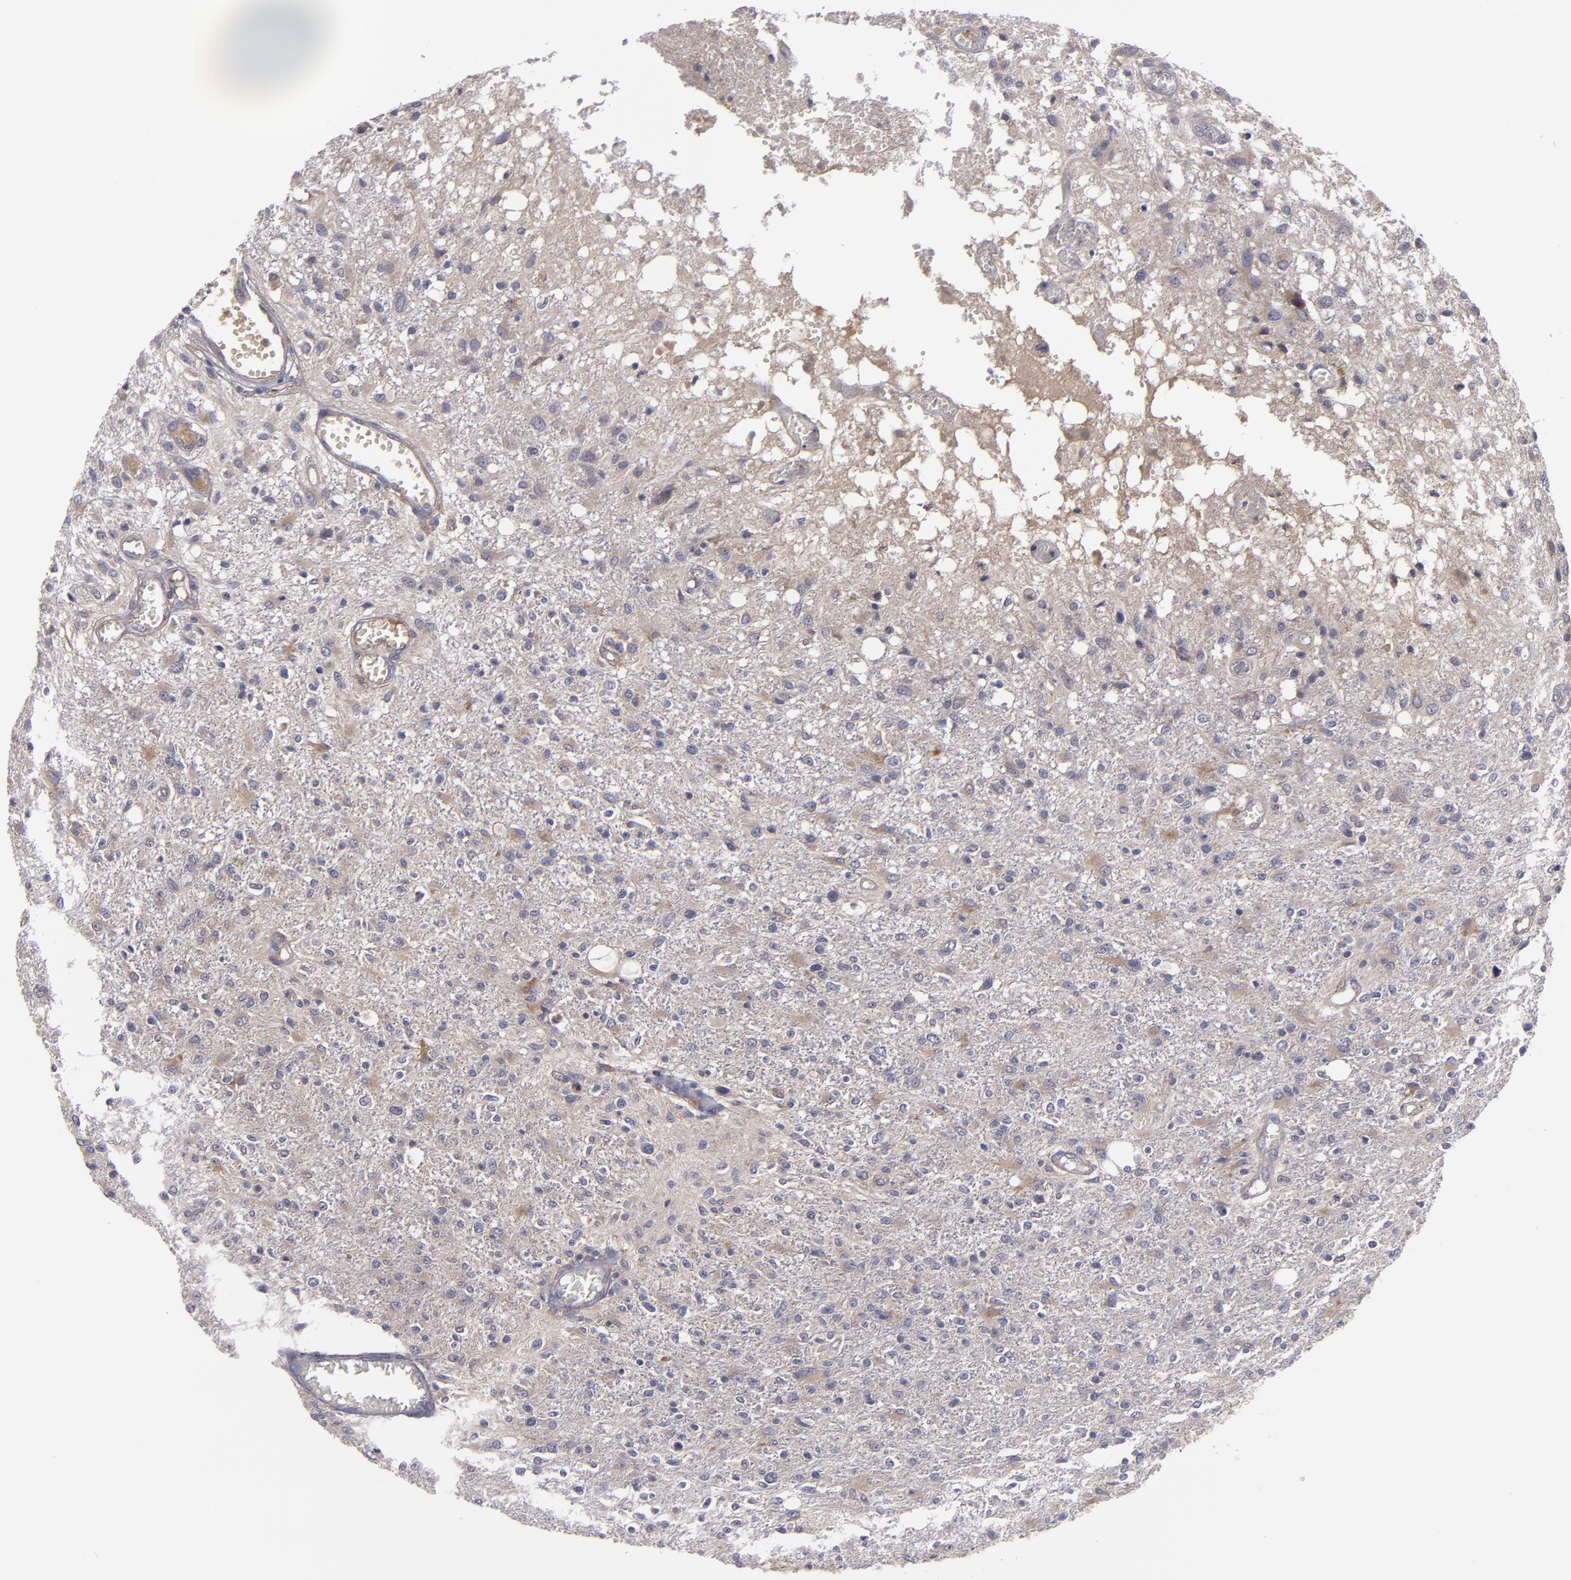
{"staining": {"intensity": "weak", "quantity": ">75%", "location": "cytoplasmic/membranous"}, "tissue": "glioma", "cell_type": "Tumor cells", "image_type": "cancer", "snomed": [{"axis": "morphology", "description": "Glioma, malignant, High grade"}, {"axis": "topography", "description": "Cerebral cortex"}], "caption": "This micrograph reveals high-grade glioma (malignant) stained with IHC to label a protein in brown. The cytoplasmic/membranous of tumor cells show weak positivity for the protein. Nuclei are counter-stained blue.", "gene": "MMP11", "patient": {"sex": "male", "age": 76}}